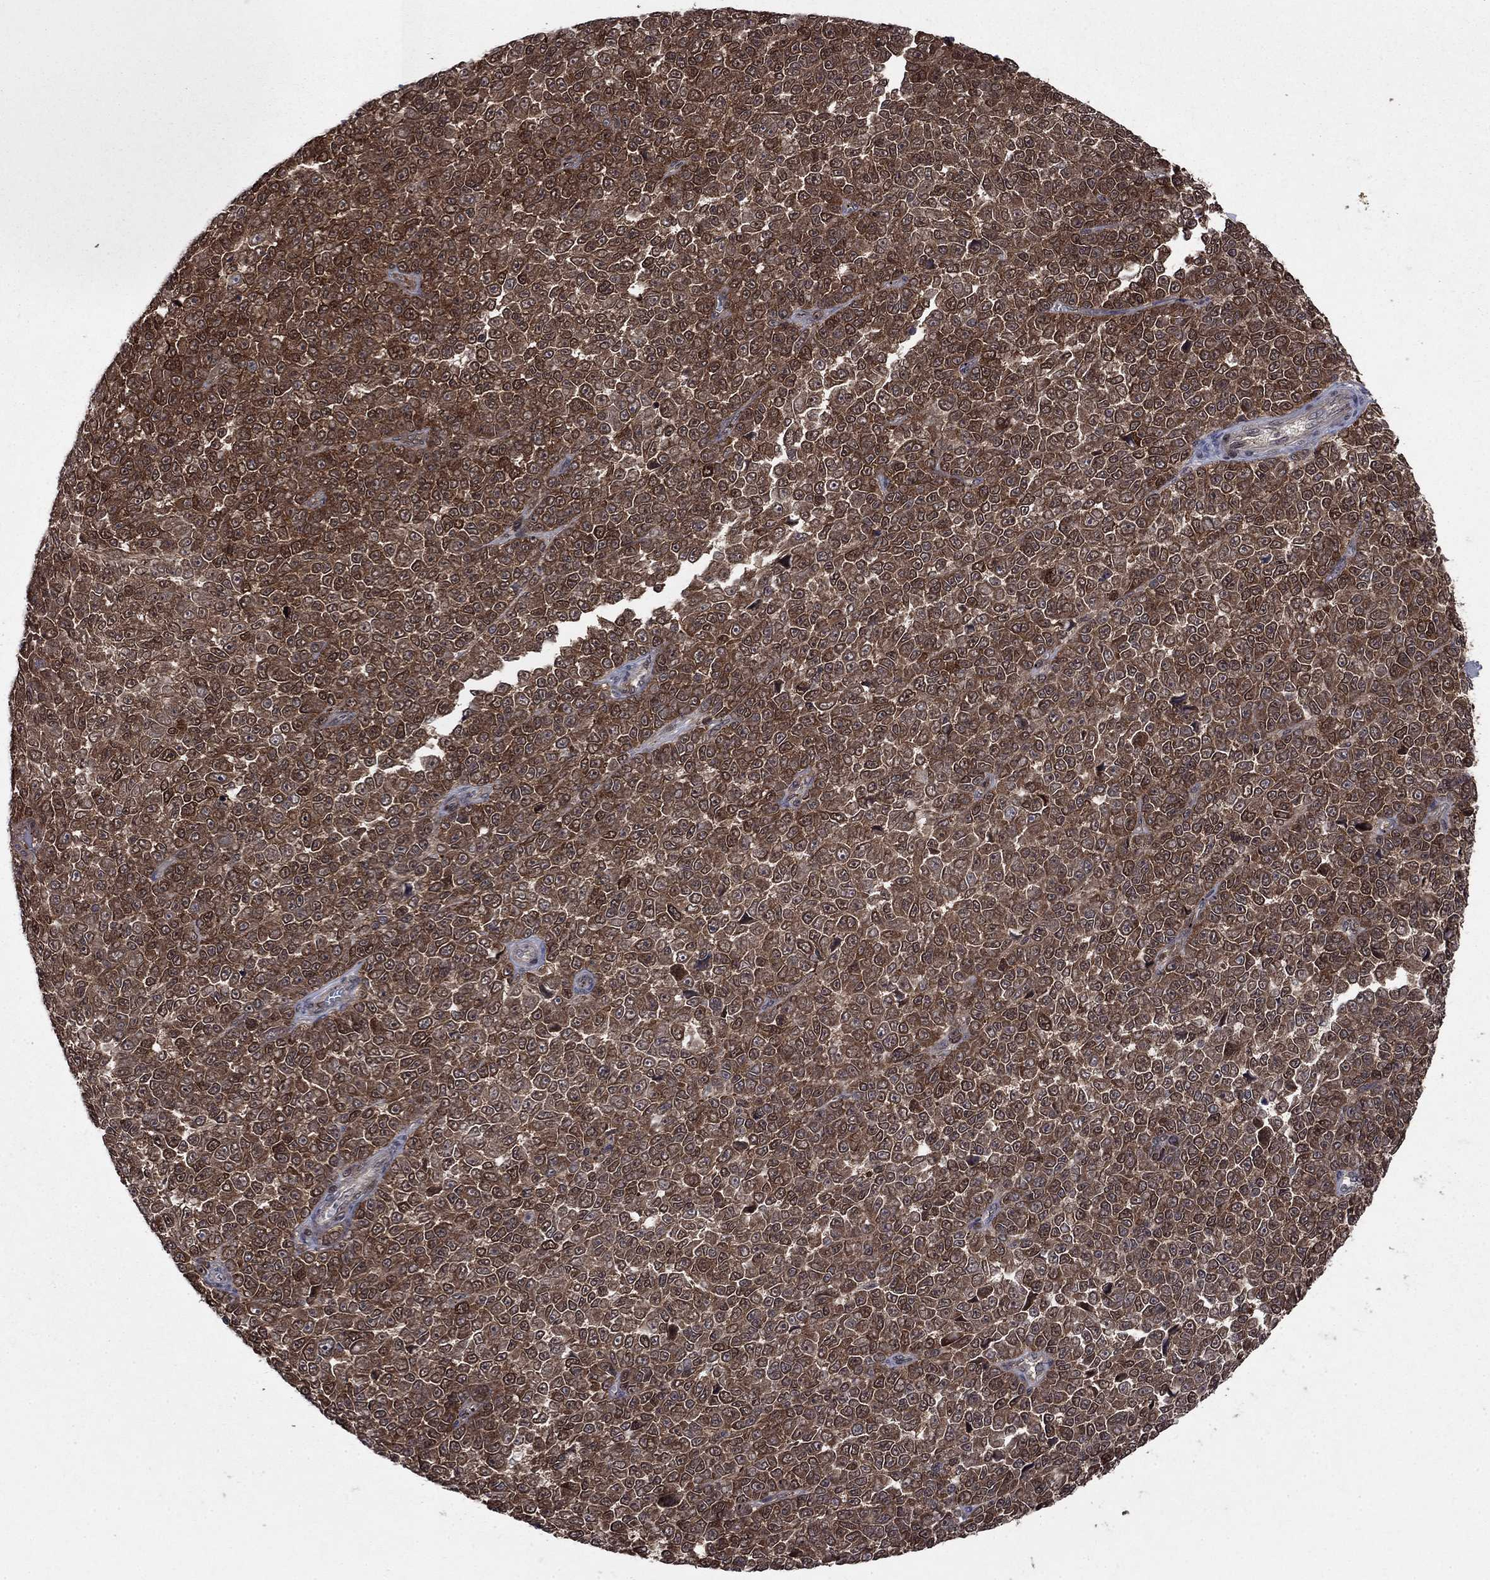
{"staining": {"intensity": "strong", "quantity": ">75%", "location": "cytoplasmic/membranous"}, "tissue": "melanoma", "cell_type": "Tumor cells", "image_type": "cancer", "snomed": [{"axis": "morphology", "description": "Malignant melanoma, NOS"}, {"axis": "topography", "description": "Skin"}], "caption": "Malignant melanoma stained with DAB immunohistochemistry reveals high levels of strong cytoplasmic/membranous expression in about >75% of tumor cells.", "gene": "CACYBP", "patient": {"sex": "female", "age": 95}}